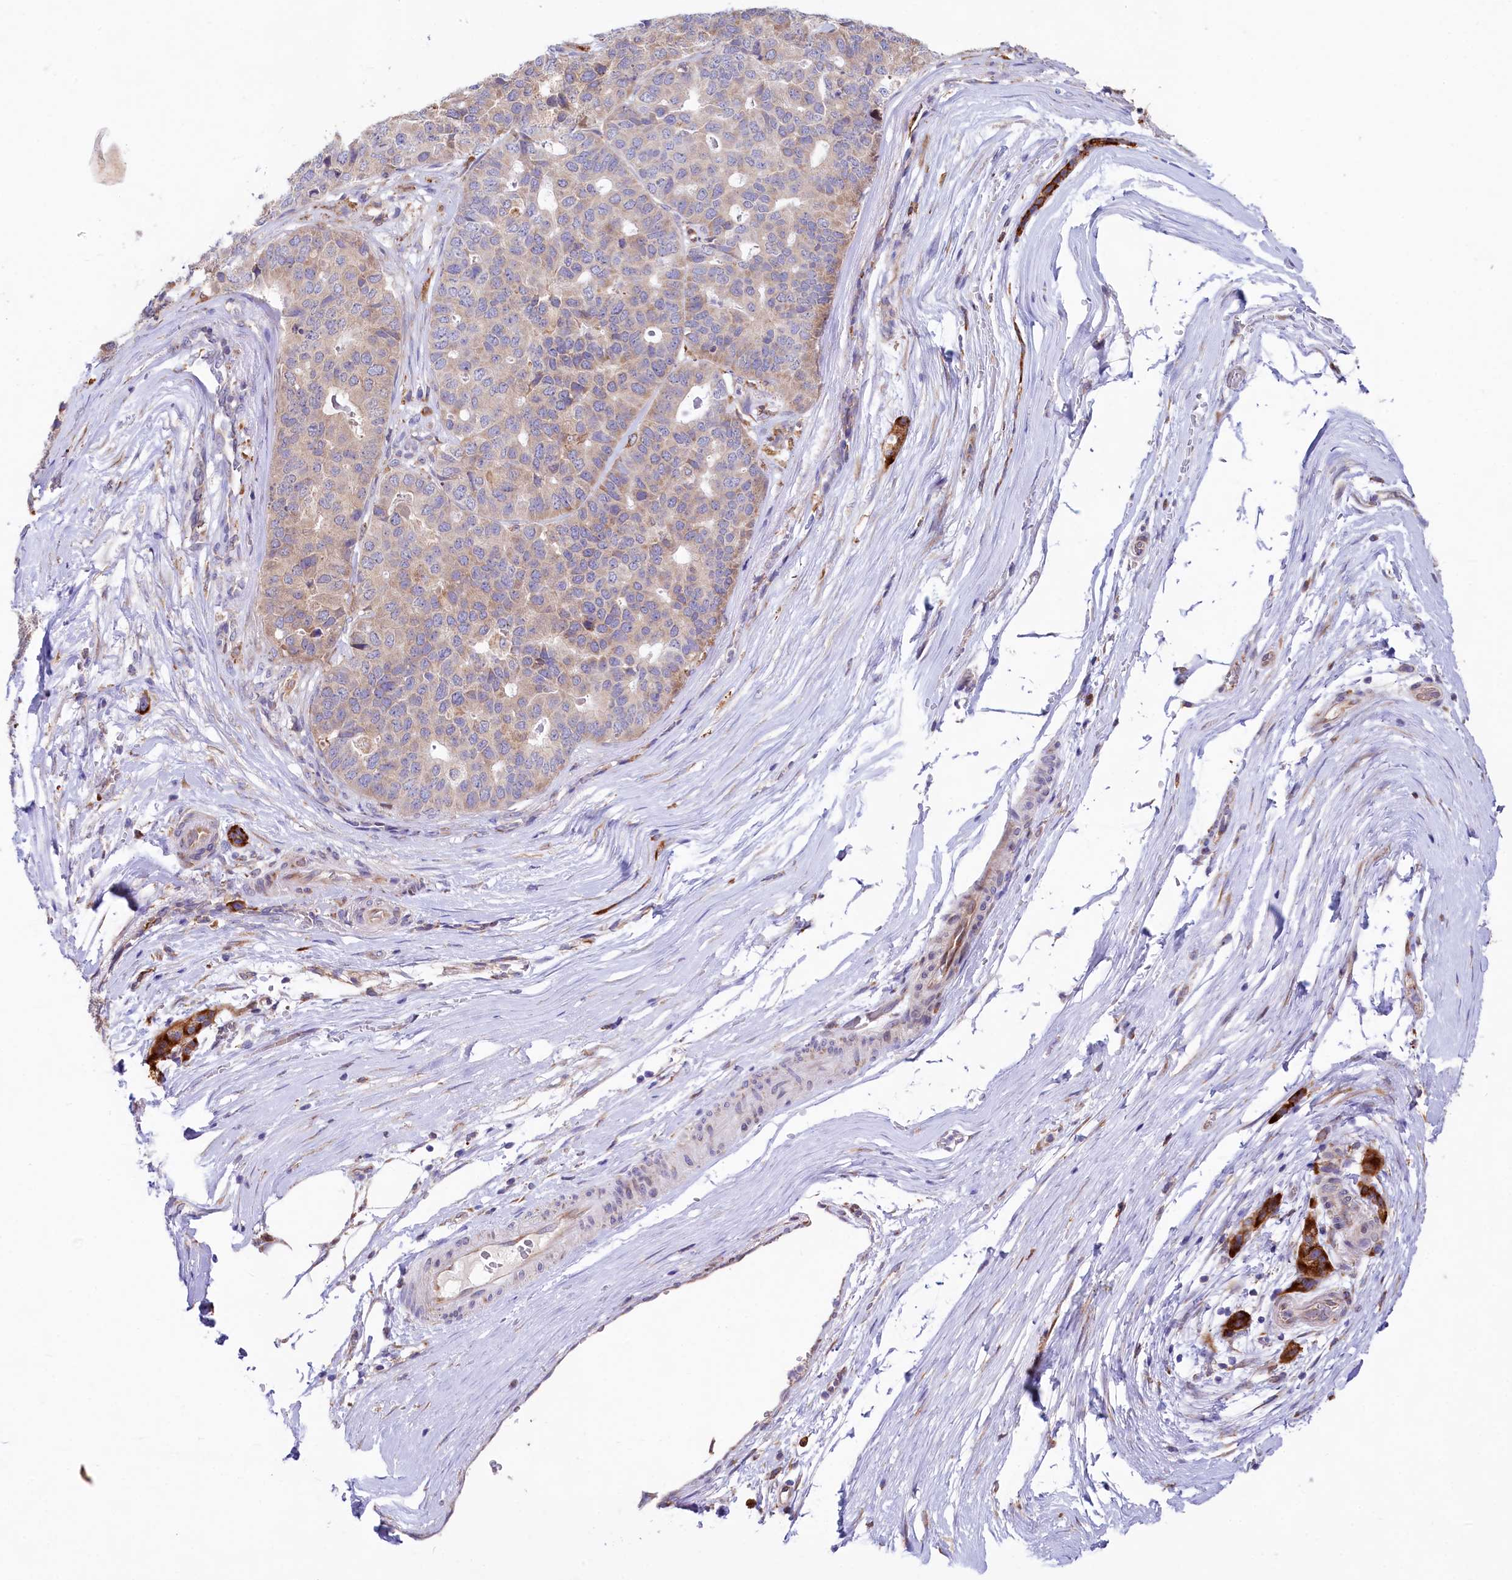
{"staining": {"intensity": "weak", "quantity": "25%-75%", "location": "cytoplasmic/membranous"}, "tissue": "pancreatic cancer", "cell_type": "Tumor cells", "image_type": "cancer", "snomed": [{"axis": "morphology", "description": "Adenocarcinoma, NOS"}, {"axis": "topography", "description": "Pancreas"}], "caption": "Human adenocarcinoma (pancreatic) stained for a protein (brown) demonstrates weak cytoplasmic/membranous positive staining in about 25%-75% of tumor cells.", "gene": "CHID1", "patient": {"sex": "male", "age": 50}}